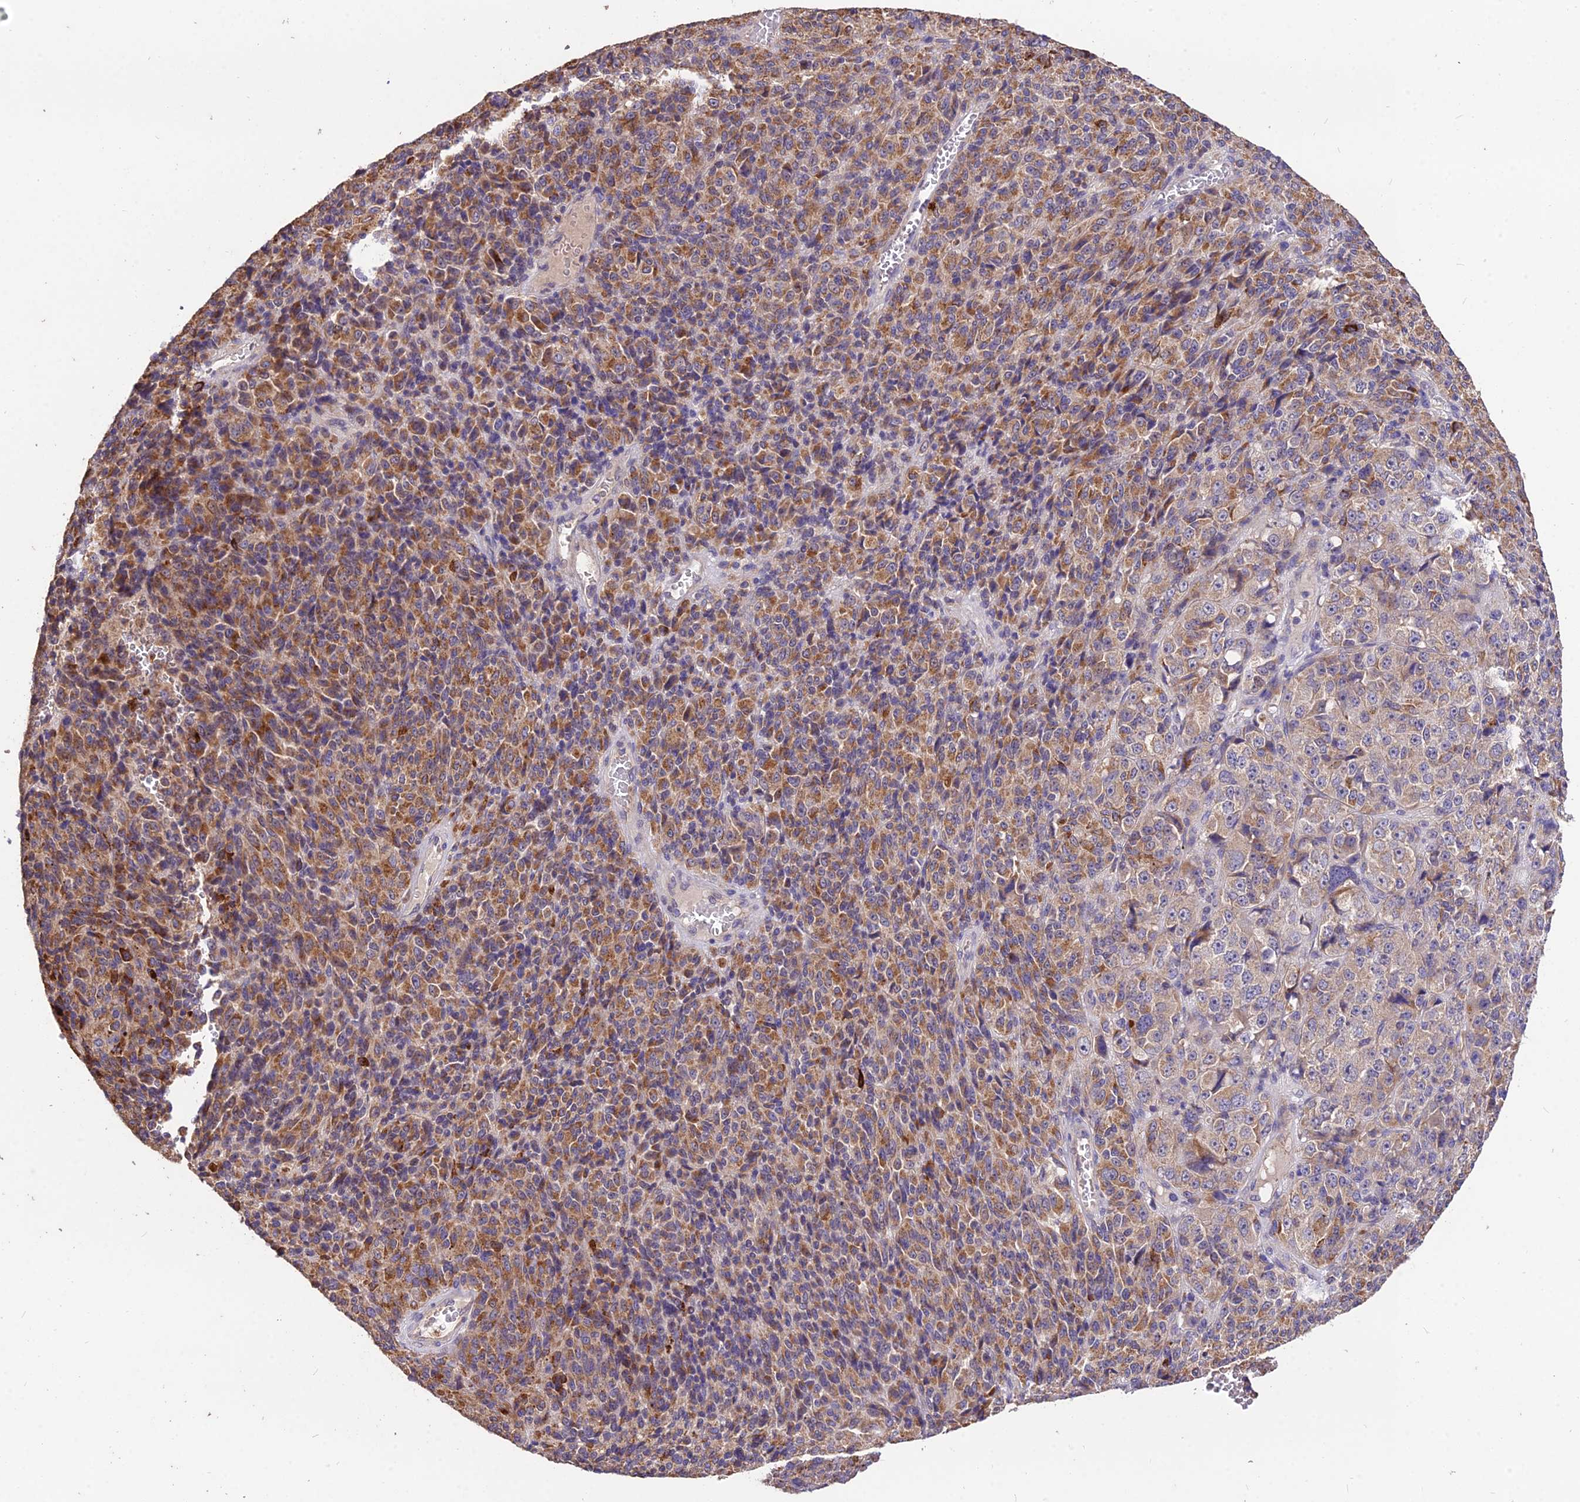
{"staining": {"intensity": "moderate", "quantity": ">75%", "location": "cytoplasmic/membranous"}, "tissue": "melanoma", "cell_type": "Tumor cells", "image_type": "cancer", "snomed": [{"axis": "morphology", "description": "Malignant melanoma, Metastatic site"}, {"axis": "topography", "description": "Brain"}], "caption": "Melanoma stained with immunohistochemistry (IHC) shows moderate cytoplasmic/membranous staining in approximately >75% of tumor cells.", "gene": "SDHD", "patient": {"sex": "female", "age": 56}}